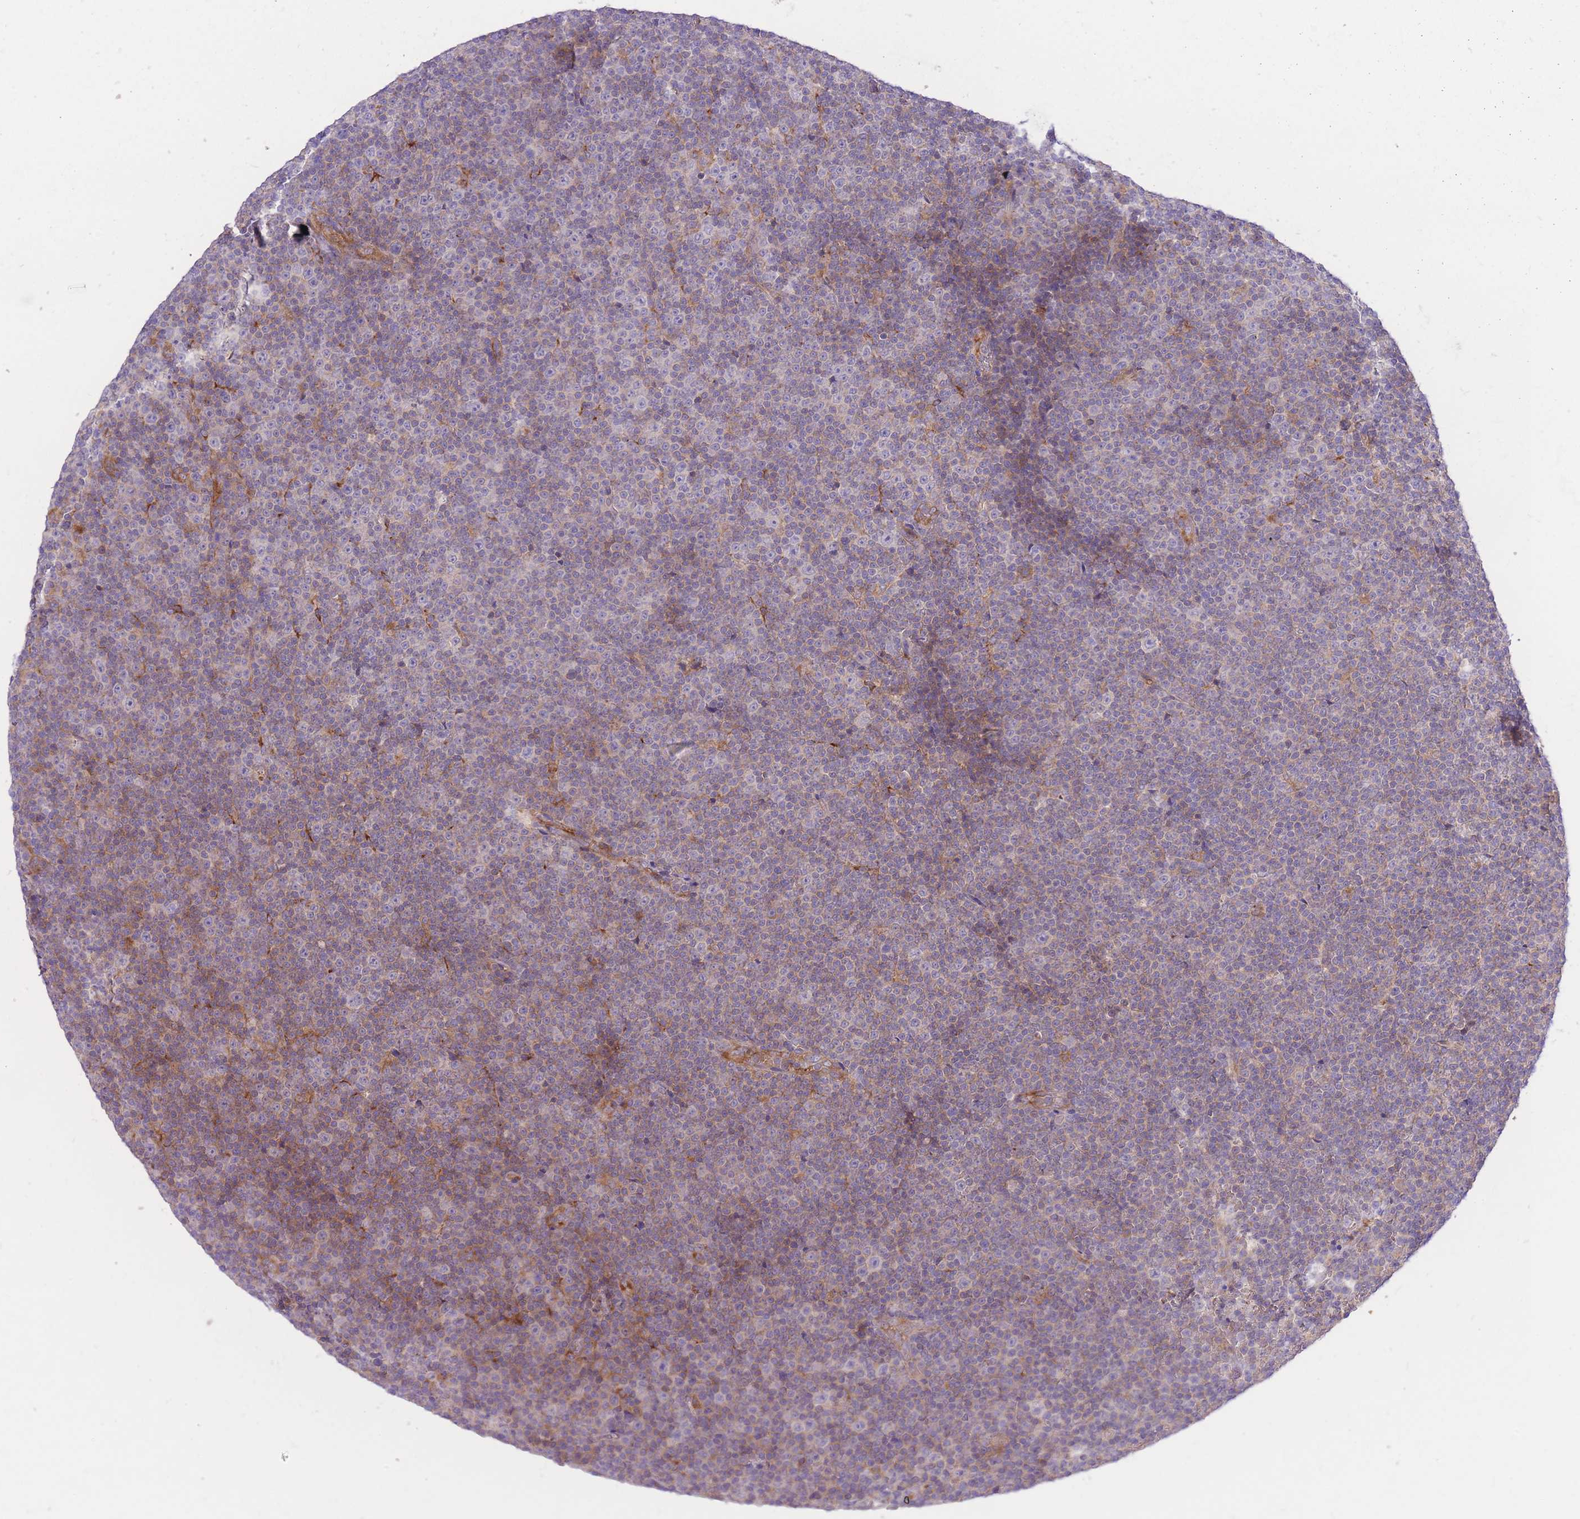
{"staining": {"intensity": "negative", "quantity": "none", "location": "none"}, "tissue": "lymphoma", "cell_type": "Tumor cells", "image_type": "cancer", "snomed": [{"axis": "morphology", "description": "Malignant lymphoma, non-Hodgkin's type, Low grade"}, {"axis": "topography", "description": "Lymph node"}], "caption": "The histopathology image reveals no significant positivity in tumor cells of low-grade malignant lymphoma, non-Hodgkin's type.", "gene": "INSYN2B", "patient": {"sex": "female", "age": 67}}